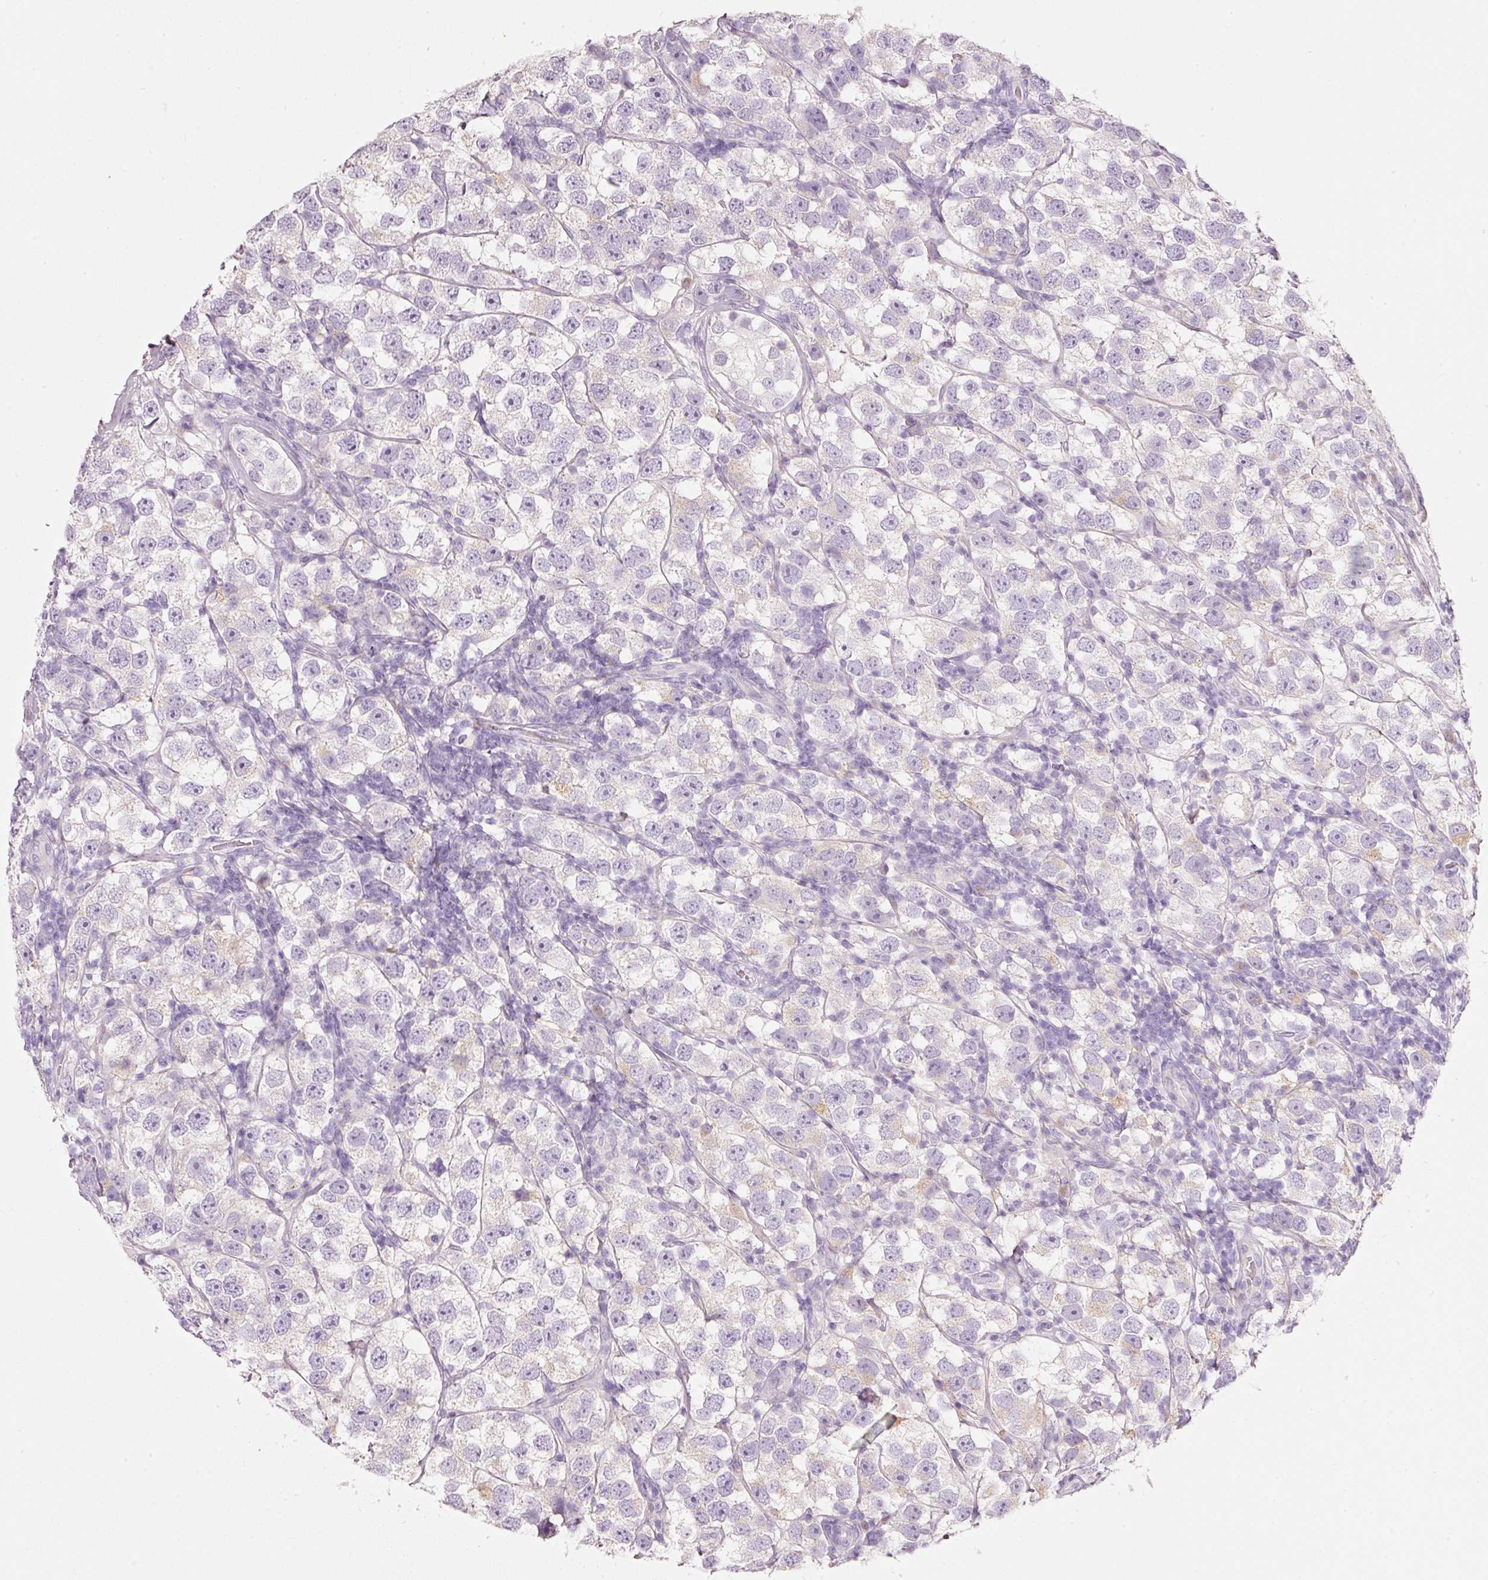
{"staining": {"intensity": "moderate", "quantity": "<25%", "location": "cytoplasmic/membranous"}, "tissue": "testis cancer", "cell_type": "Tumor cells", "image_type": "cancer", "snomed": [{"axis": "morphology", "description": "Seminoma, NOS"}, {"axis": "topography", "description": "Testis"}], "caption": "Tumor cells demonstrate low levels of moderate cytoplasmic/membranous staining in approximately <25% of cells in testis seminoma.", "gene": "PDXDC1", "patient": {"sex": "male", "age": 26}}